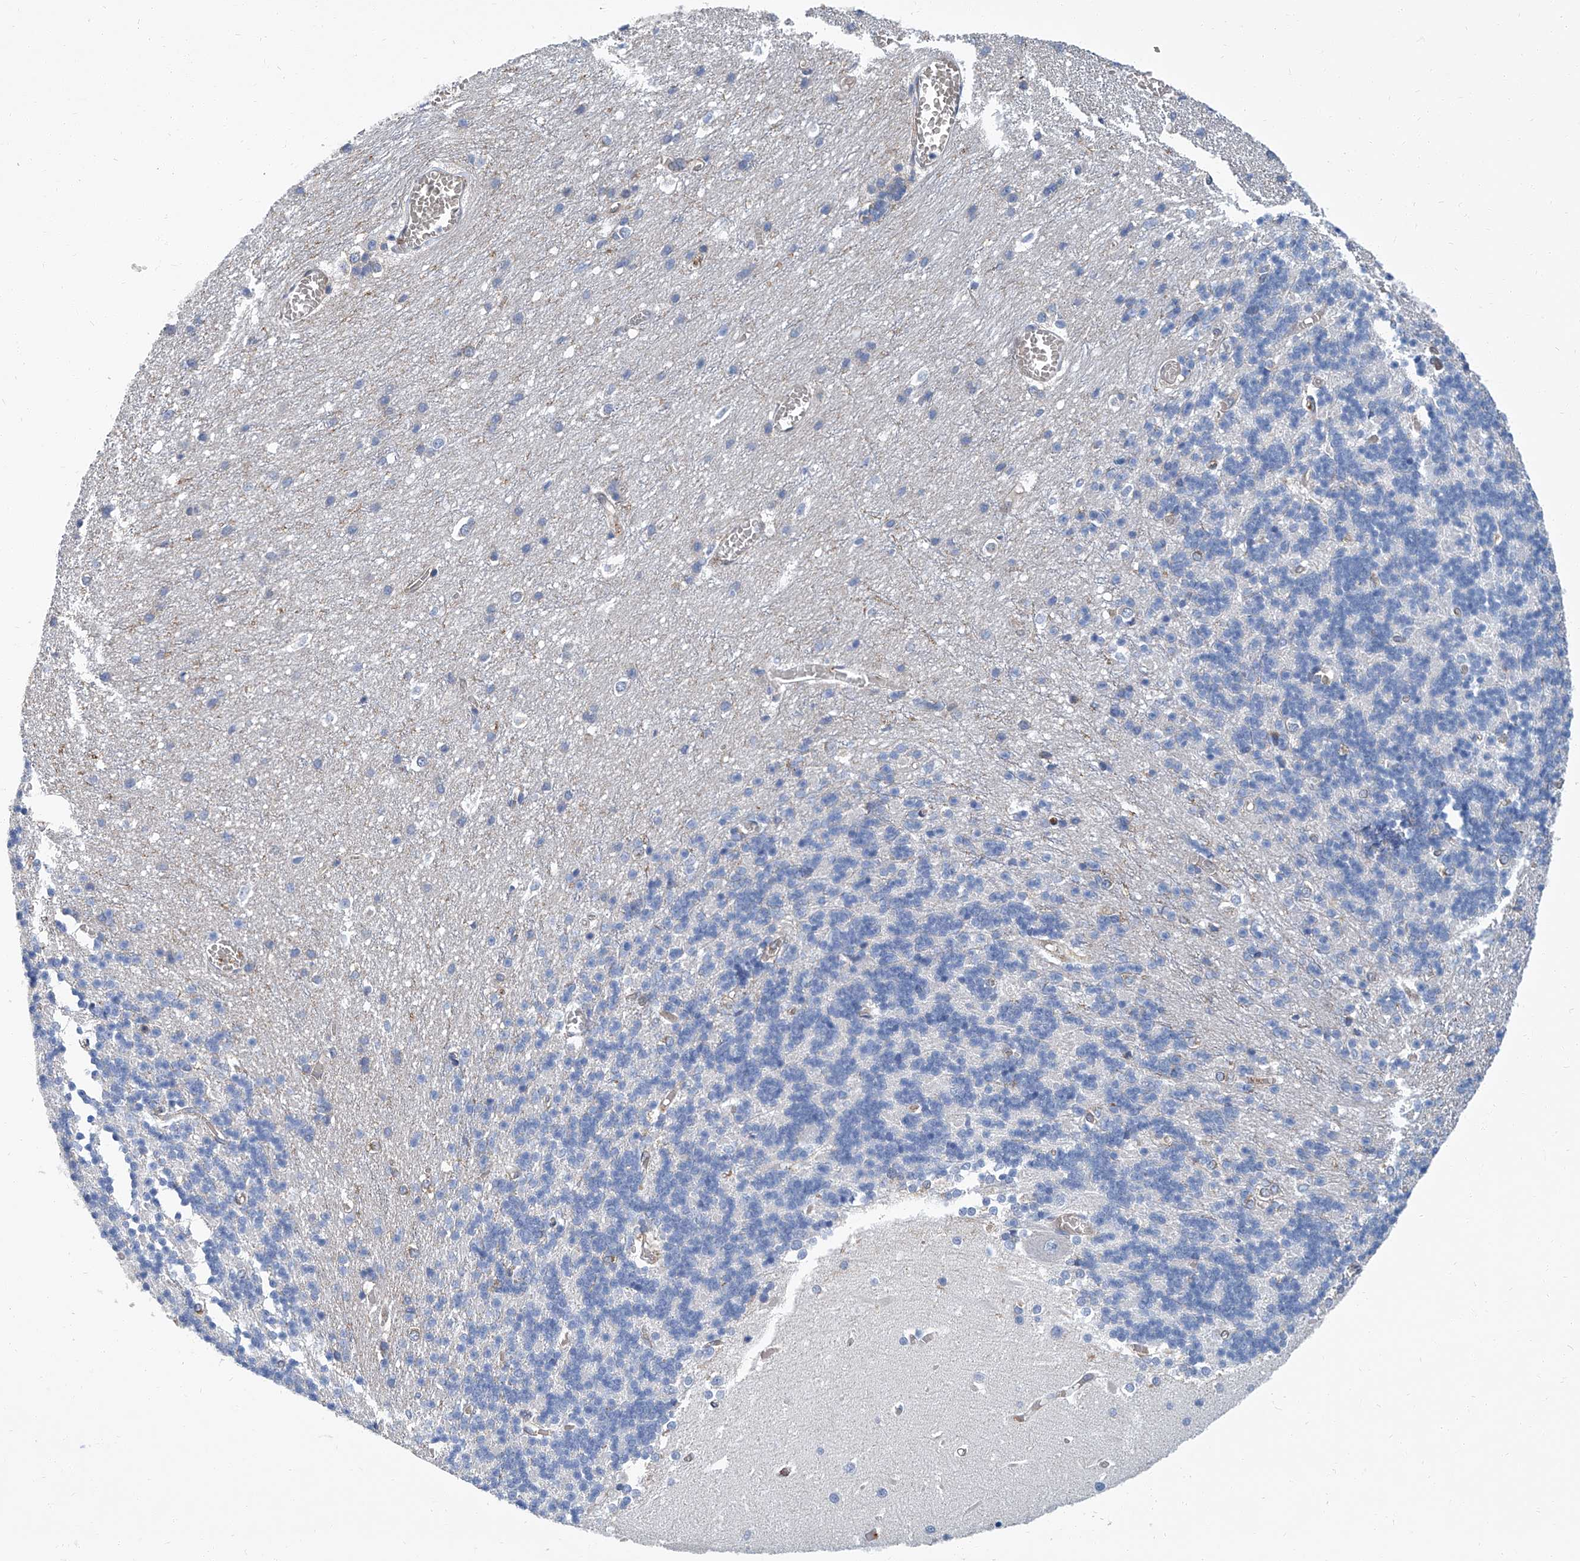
{"staining": {"intensity": "negative", "quantity": "none", "location": "none"}, "tissue": "cerebellum", "cell_type": "Cells in granular layer", "image_type": "normal", "snomed": [{"axis": "morphology", "description": "Normal tissue, NOS"}, {"axis": "topography", "description": "Cerebellum"}], "caption": "Immunohistochemical staining of unremarkable cerebellum shows no significant positivity in cells in granular layer.", "gene": "PSMB10", "patient": {"sex": "male", "age": 37}}